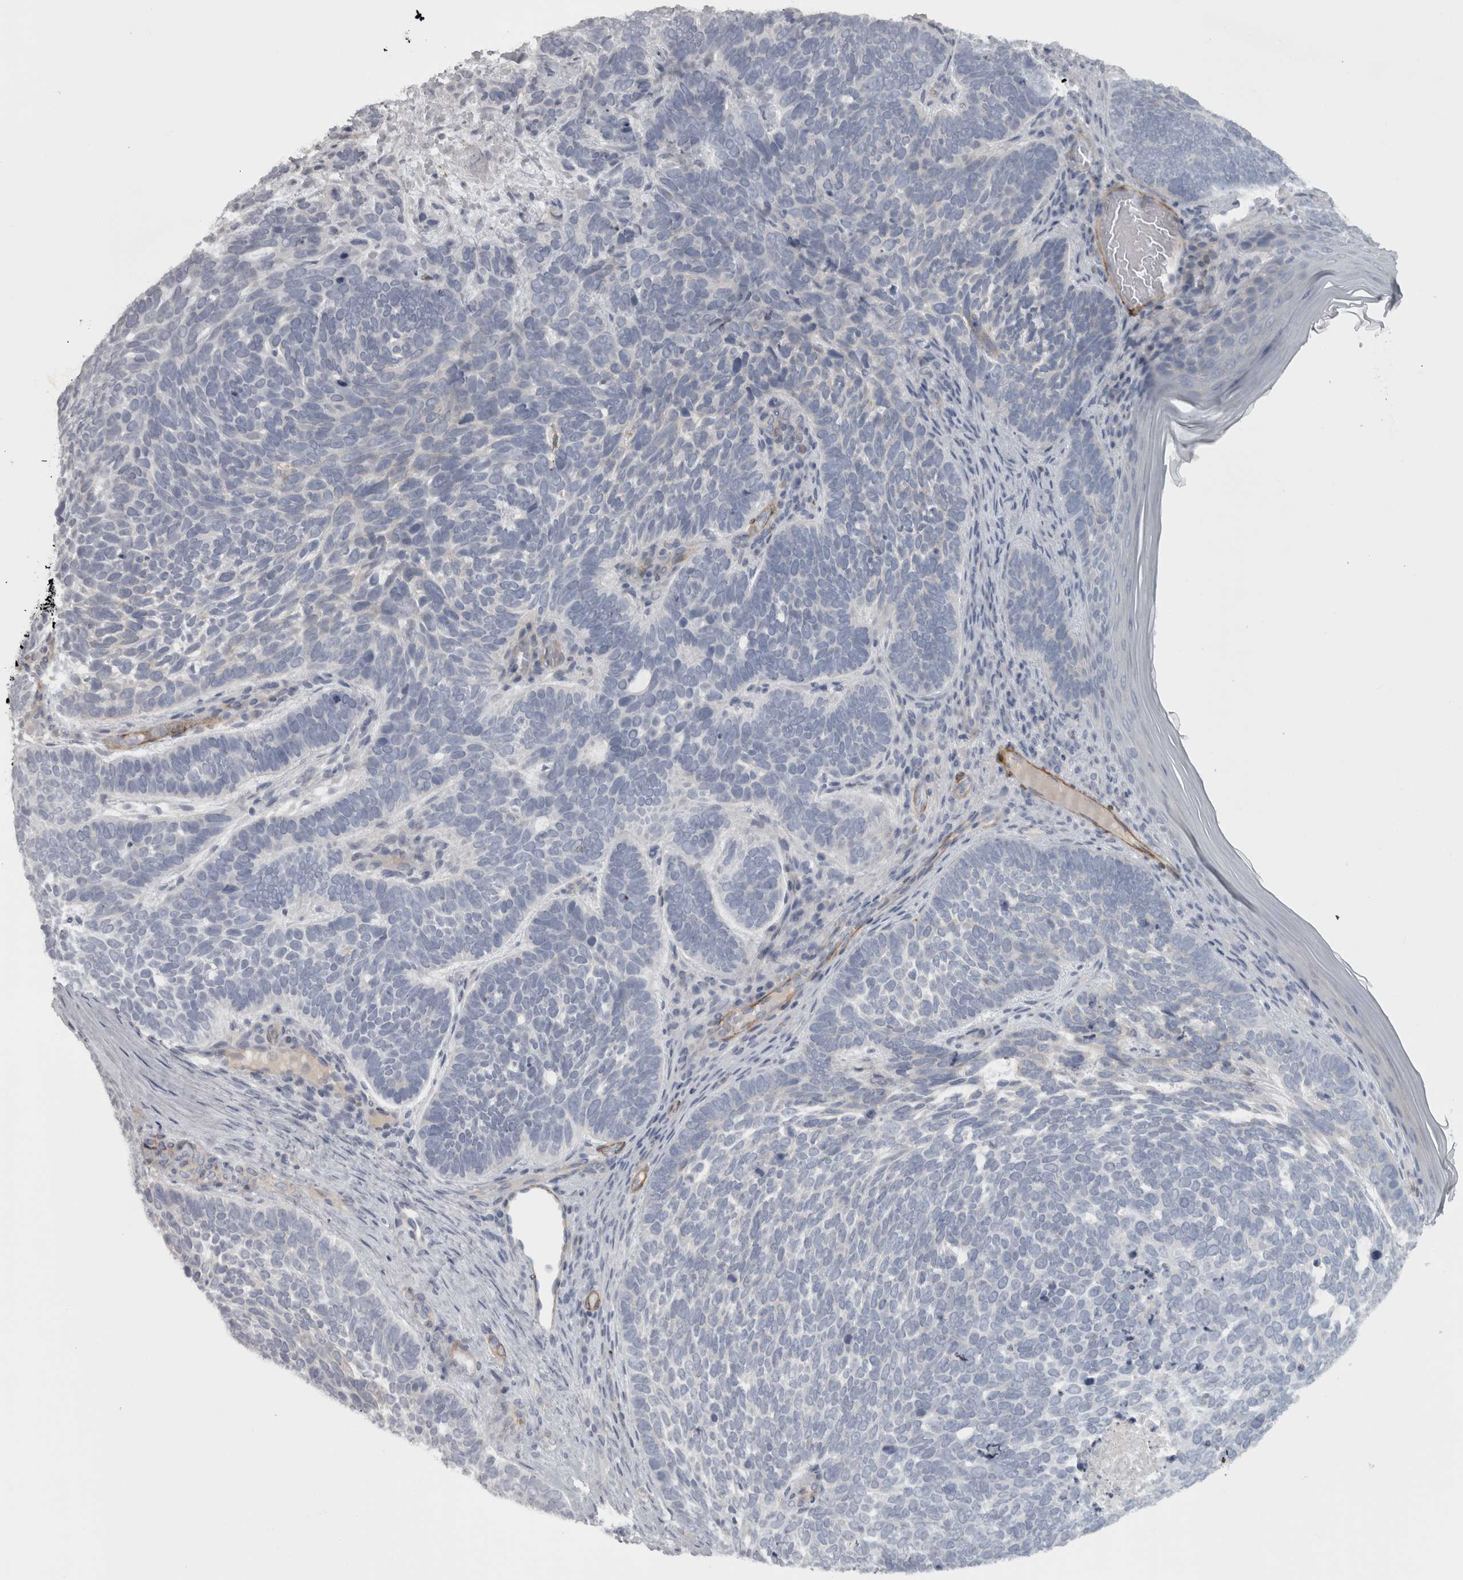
{"staining": {"intensity": "negative", "quantity": "none", "location": "none"}, "tissue": "skin cancer", "cell_type": "Tumor cells", "image_type": "cancer", "snomed": [{"axis": "morphology", "description": "Basal cell carcinoma"}, {"axis": "topography", "description": "Skin"}], "caption": "This is a micrograph of IHC staining of skin basal cell carcinoma, which shows no staining in tumor cells.", "gene": "PPP1R12B", "patient": {"sex": "female", "age": 85}}